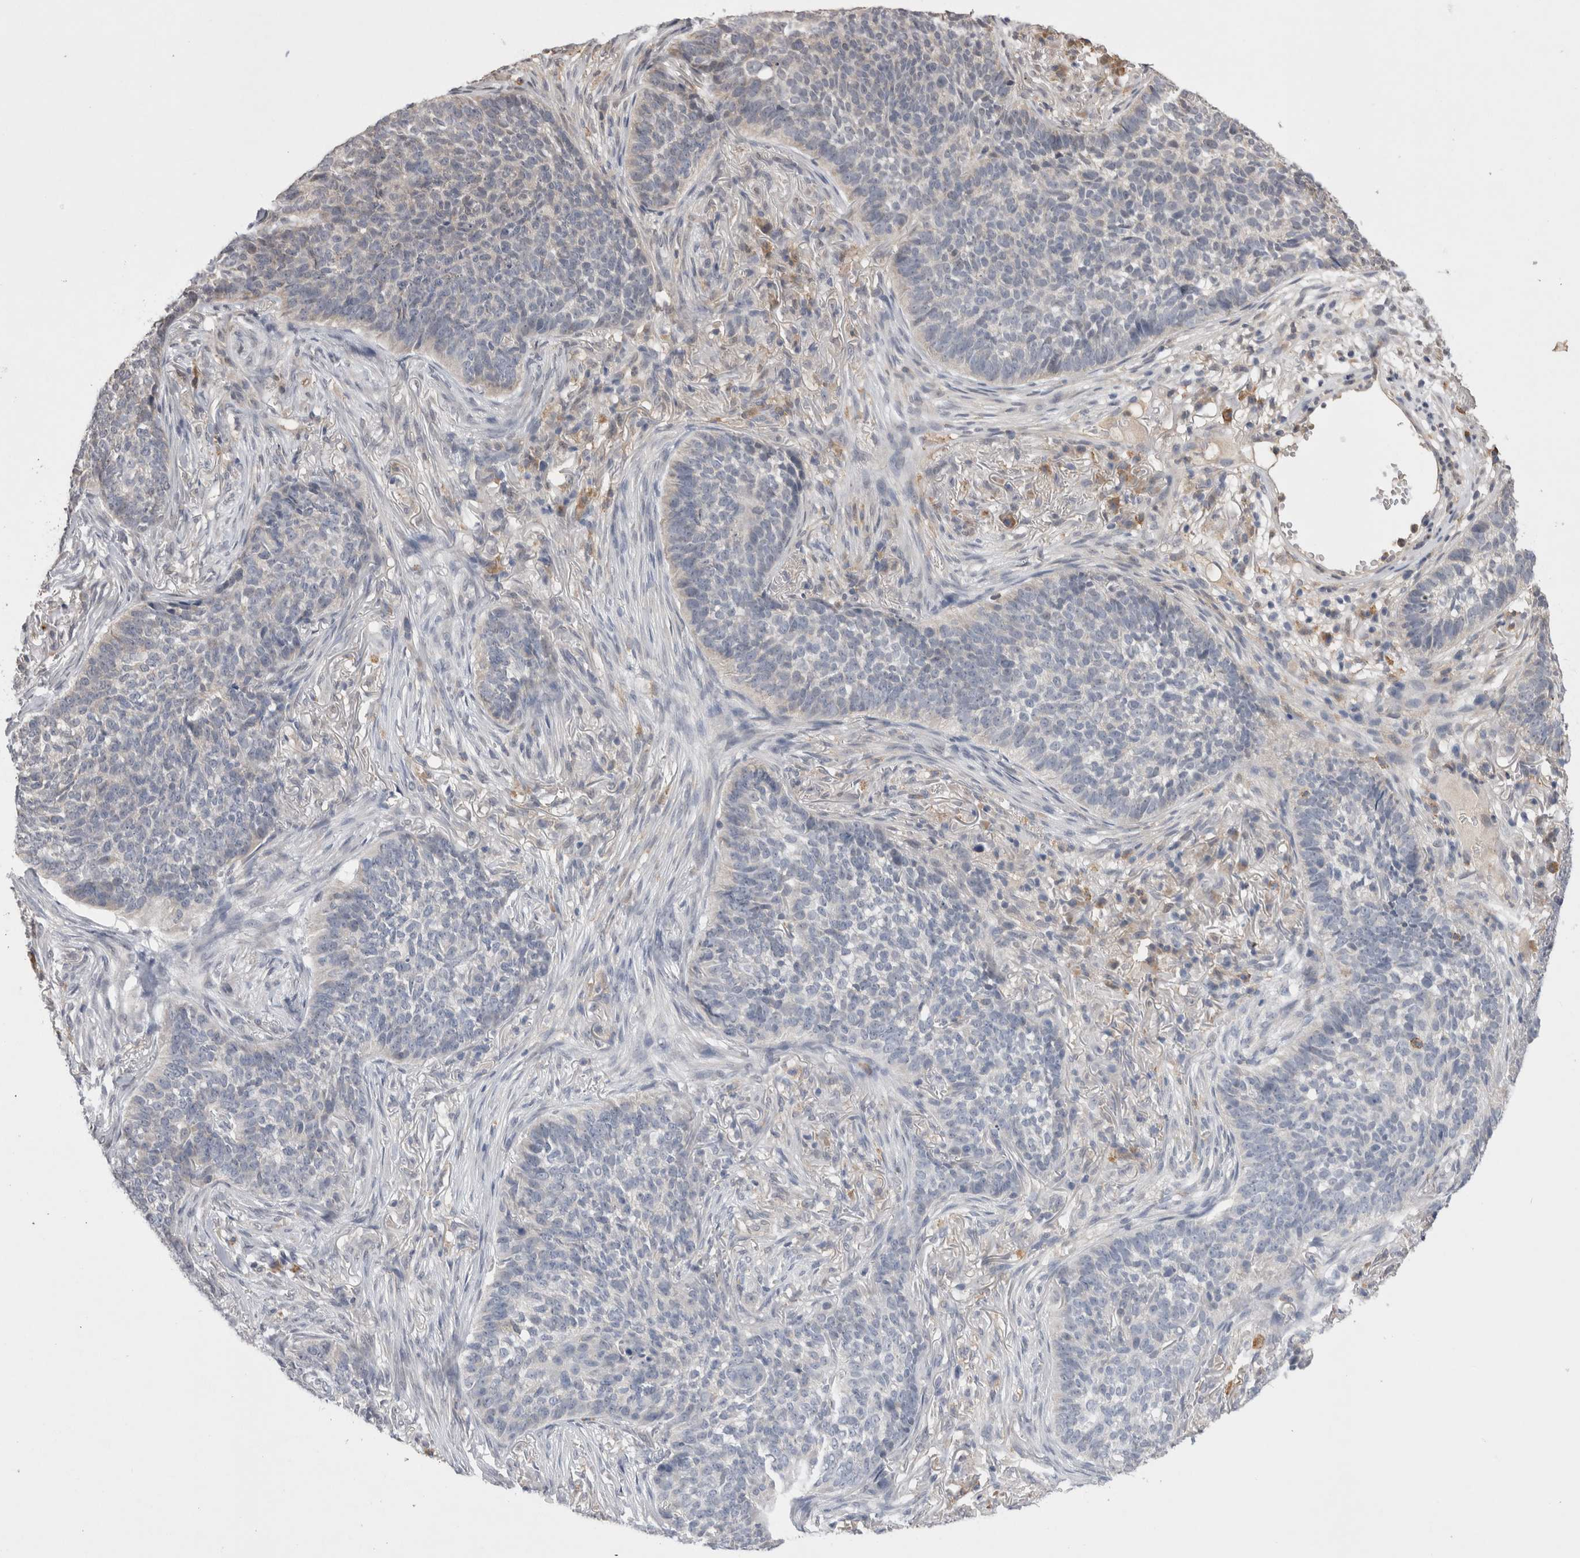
{"staining": {"intensity": "negative", "quantity": "none", "location": "none"}, "tissue": "skin cancer", "cell_type": "Tumor cells", "image_type": "cancer", "snomed": [{"axis": "morphology", "description": "Basal cell carcinoma"}, {"axis": "topography", "description": "Skin"}], "caption": "An IHC image of basal cell carcinoma (skin) is shown. There is no staining in tumor cells of basal cell carcinoma (skin).", "gene": "VSIG4", "patient": {"sex": "male", "age": 85}}